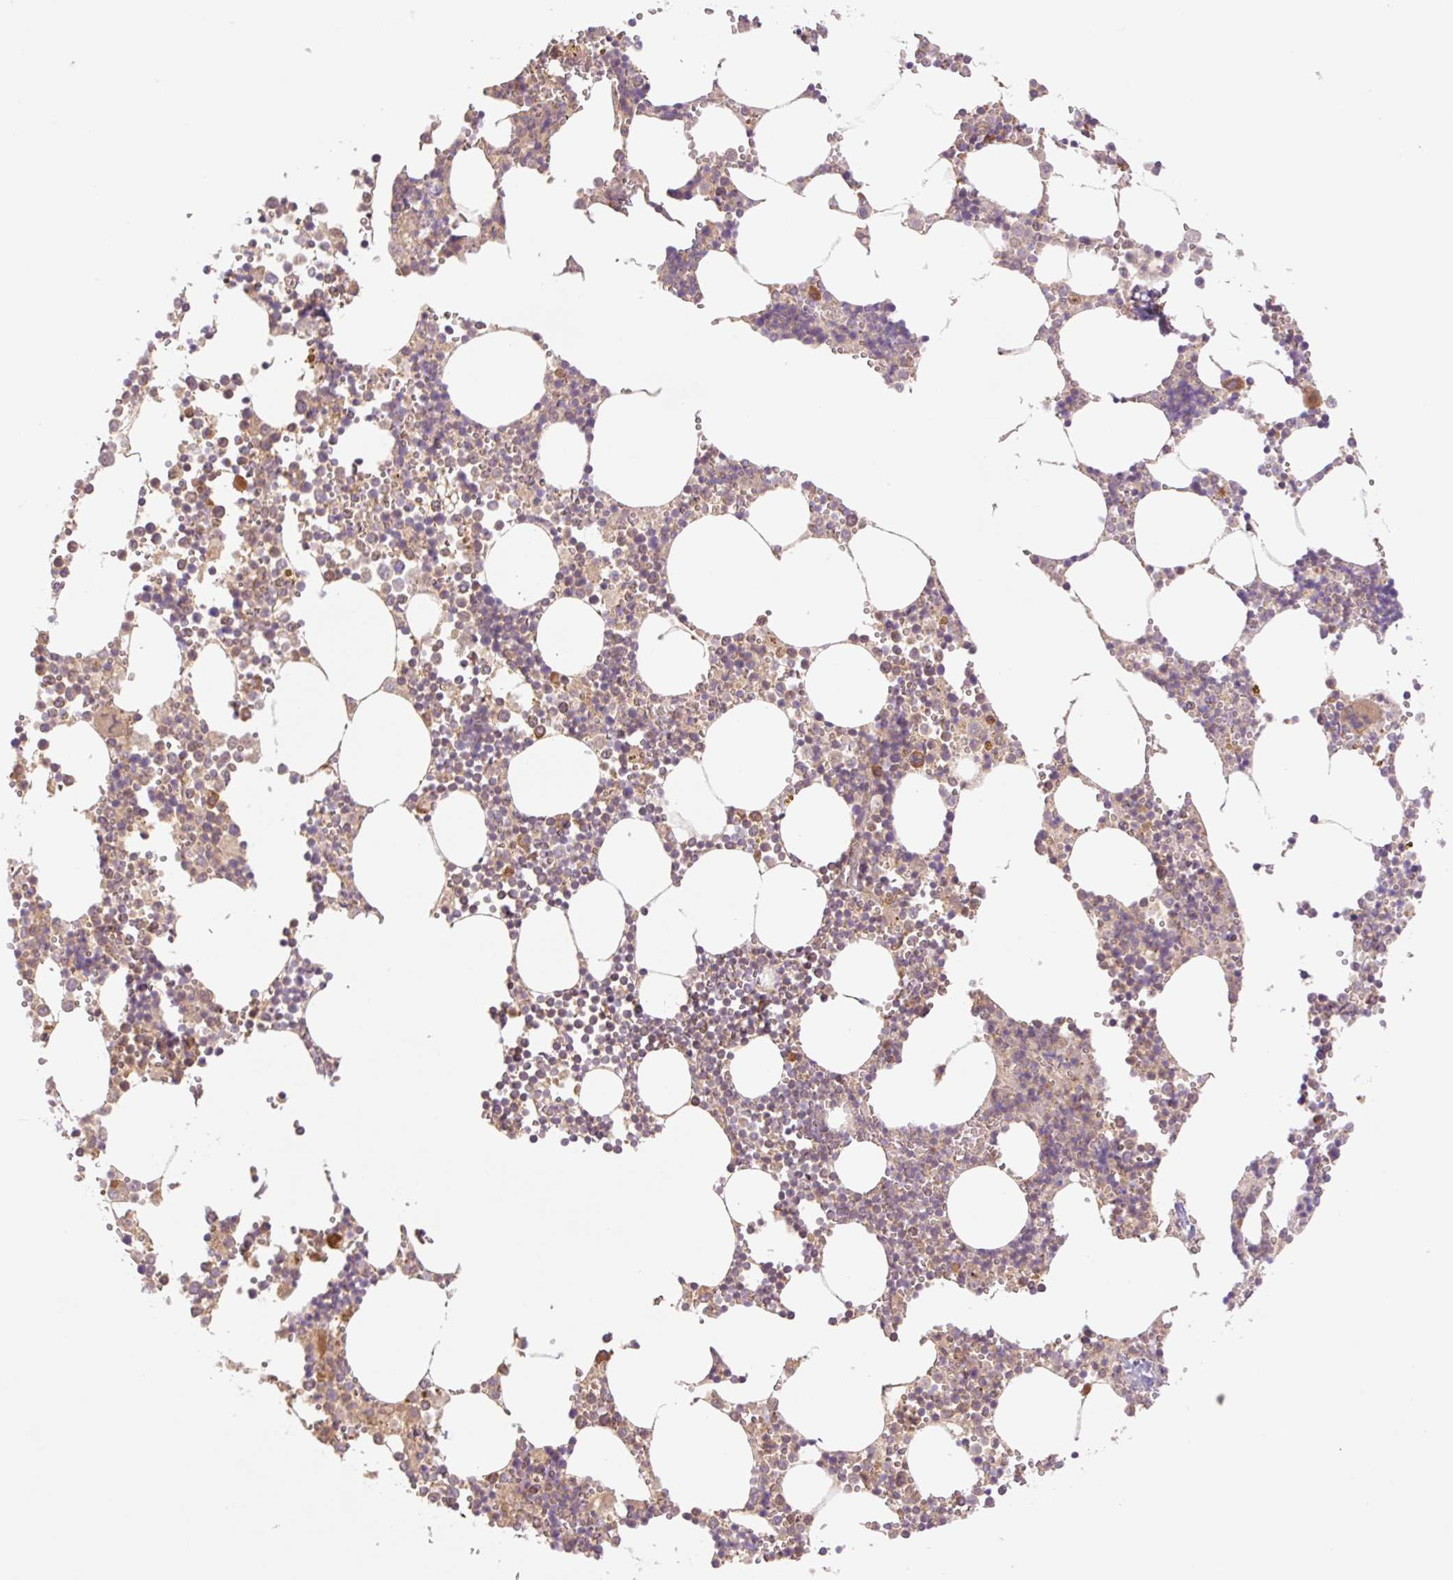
{"staining": {"intensity": "moderate", "quantity": "25%-75%", "location": "cytoplasmic/membranous"}, "tissue": "bone marrow", "cell_type": "Hematopoietic cells", "image_type": "normal", "snomed": [{"axis": "morphology", "description": "Normal tissue, NOS"}, {"axis": "topography", "description": "Bone marrow"}], "caption": "A medium amount of moderate cytoplasmic/membranous staining is identified in approximately 25%-75% of hematopoietic cells in unremarkable bone marrow.", "gene": "YJU2B", "patient": {"sex": "male", "age": 54}}